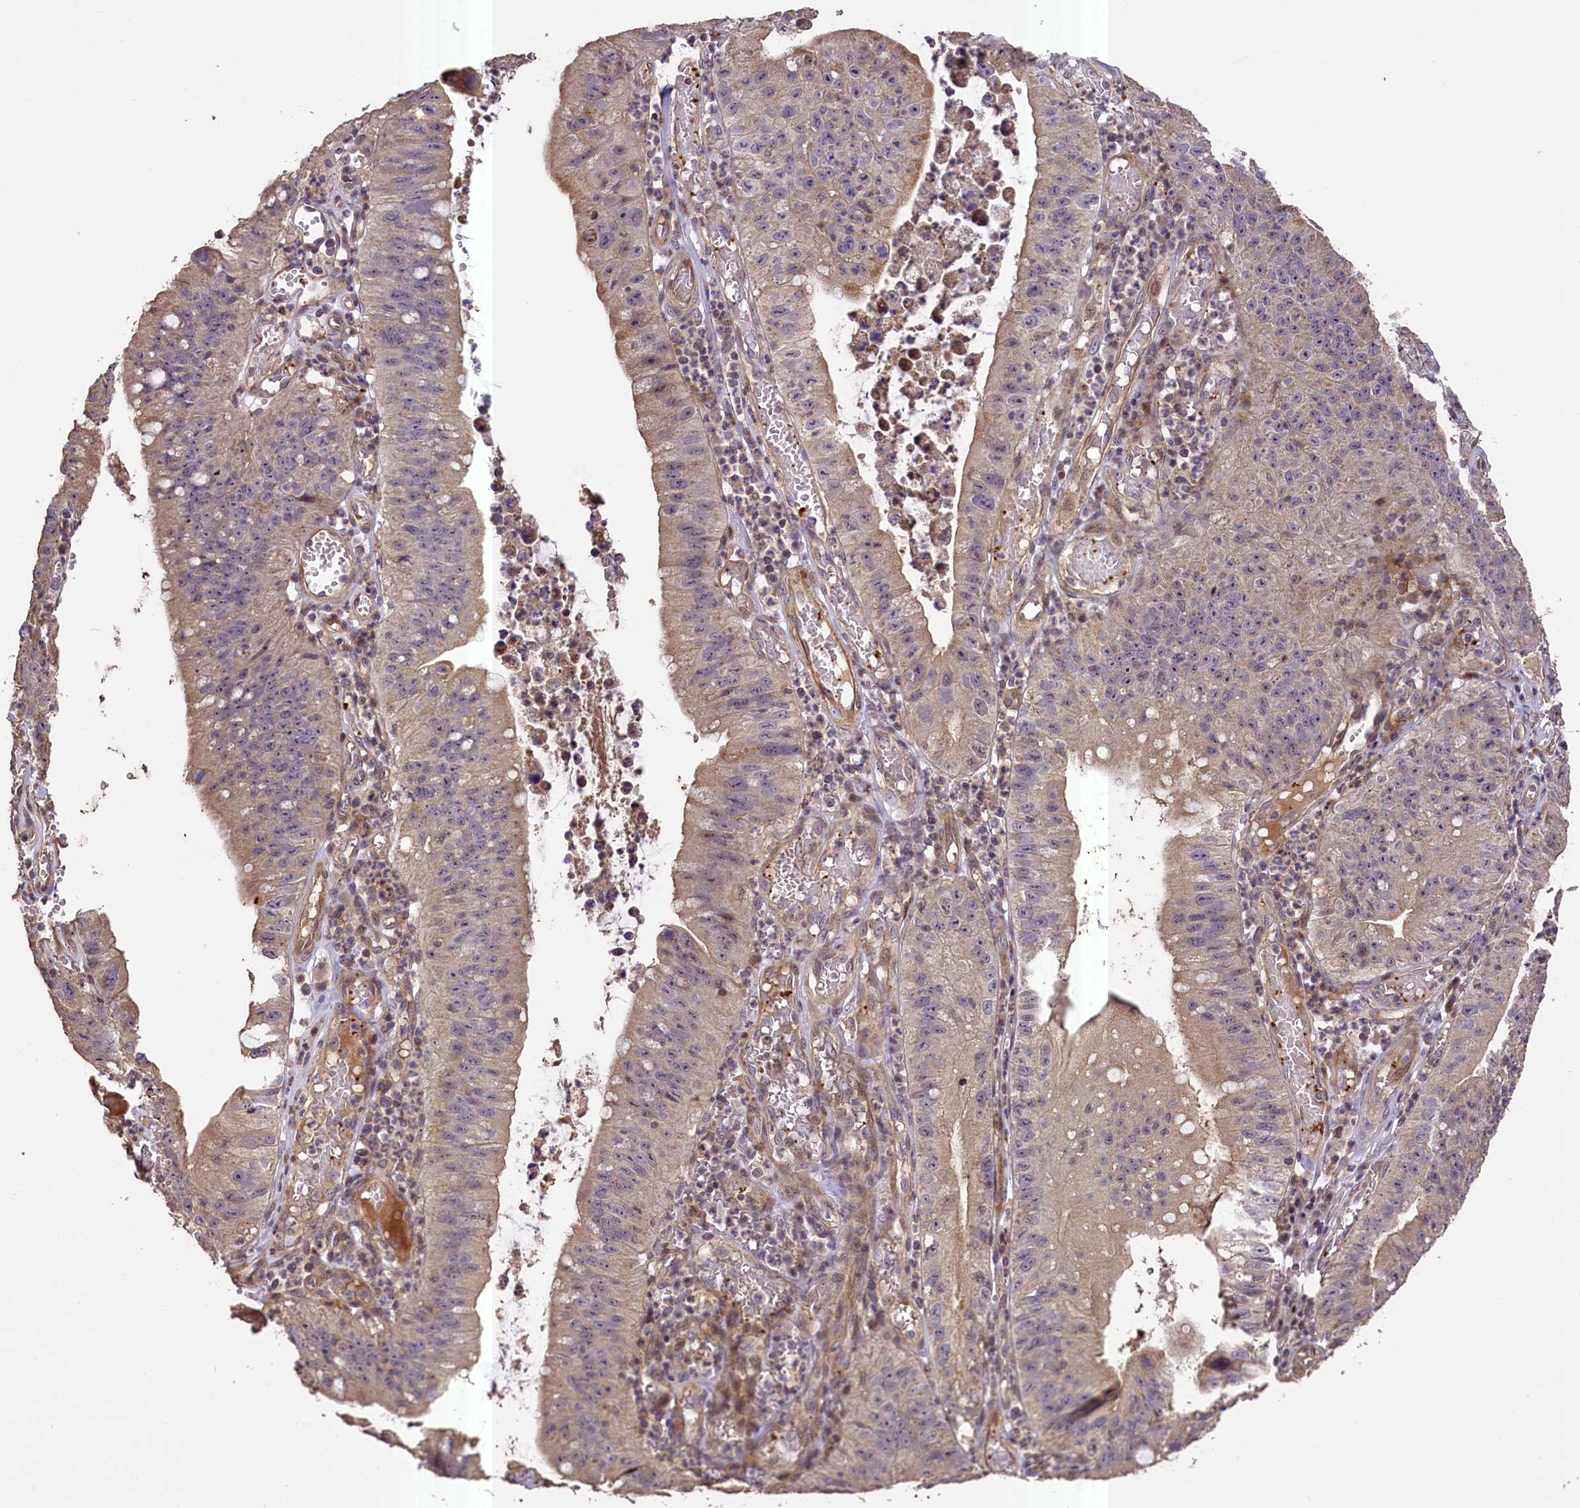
{"staining": {"intensity": "weak", "quantity": ">75%", "location": "cytoplasmic/membranous,nuclear"}, "tissue": "stomach cancer", "cell_type": "Tumor cells", "image_type": "cancer", "snomed": [{"axis": "morphology", "description": "Adenocarcinoma, NOS"}, {"axis": "topography", "description": "Stomach"}], "caption": "Immunohistochemical staining of stomach cancer (adenocarcinoma) demonstrates low levels of weak cytoplasmic/membranous and nuclear expression in approximately >75% of tumor cells.", "gene": "FUZ", "patient": {"sex": "male", "age": 59}}